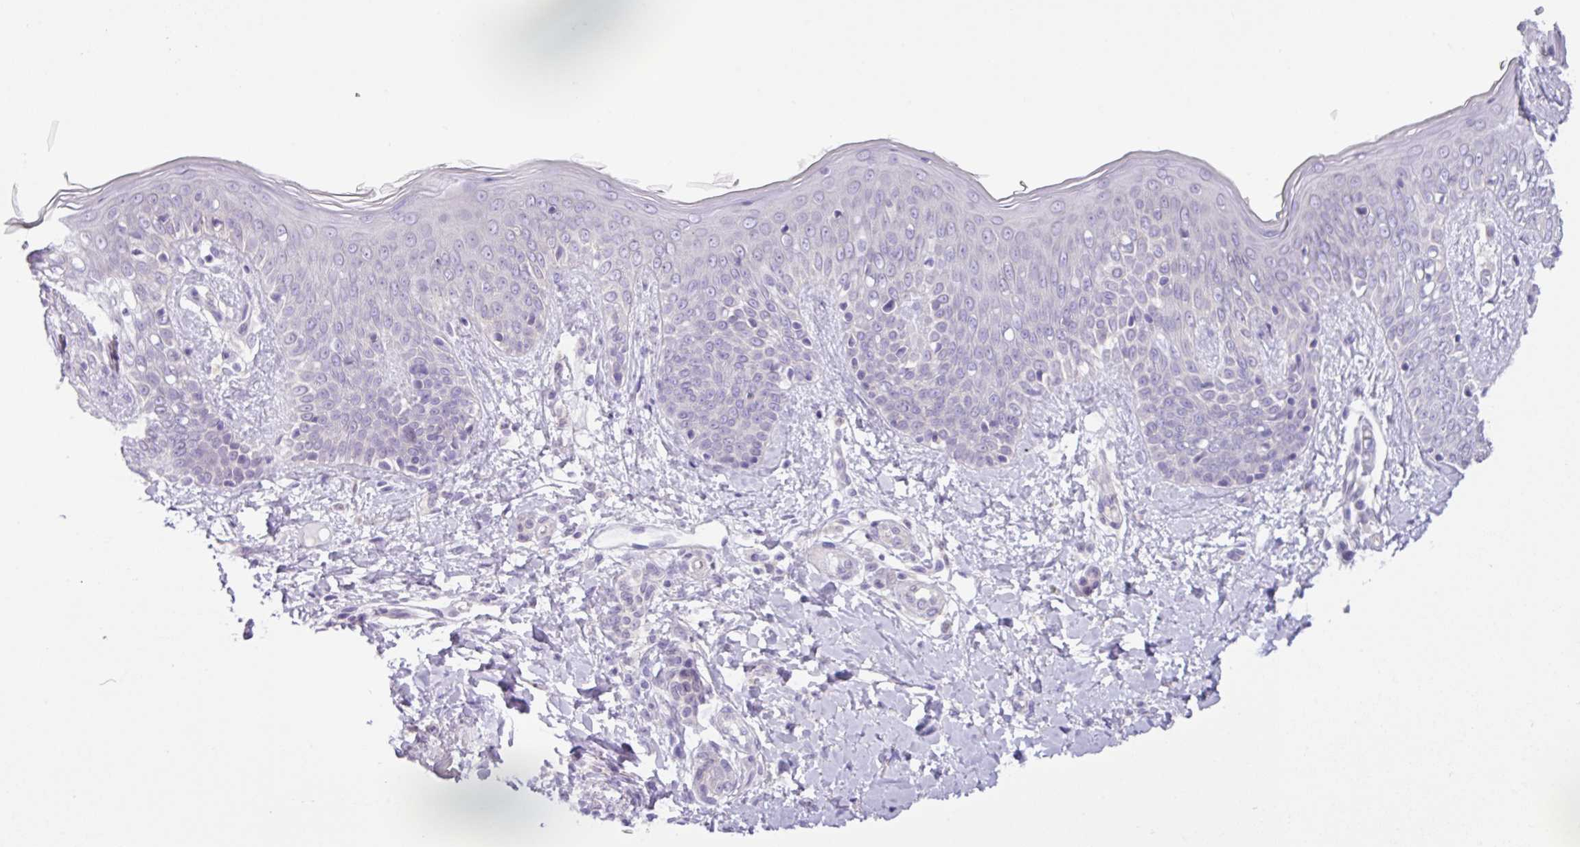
{"staining": {"intensity": "negative", "quantity": "none", "location": "none"}, "tissue": "skin", "cell_type": "Fibroblasts", "image_type": "normal", "snomed": [{"axis": "morphology", "description": "Normal tissue, NOS"}, {"axis": "topography", "description": "Skin"}], "caption": "Human skin stained for a protein using immunohistochemistry exhibits no positivity in fibroblasts.", "gene": "TONSL", "patient": {"sex": "male", "age": 16}}